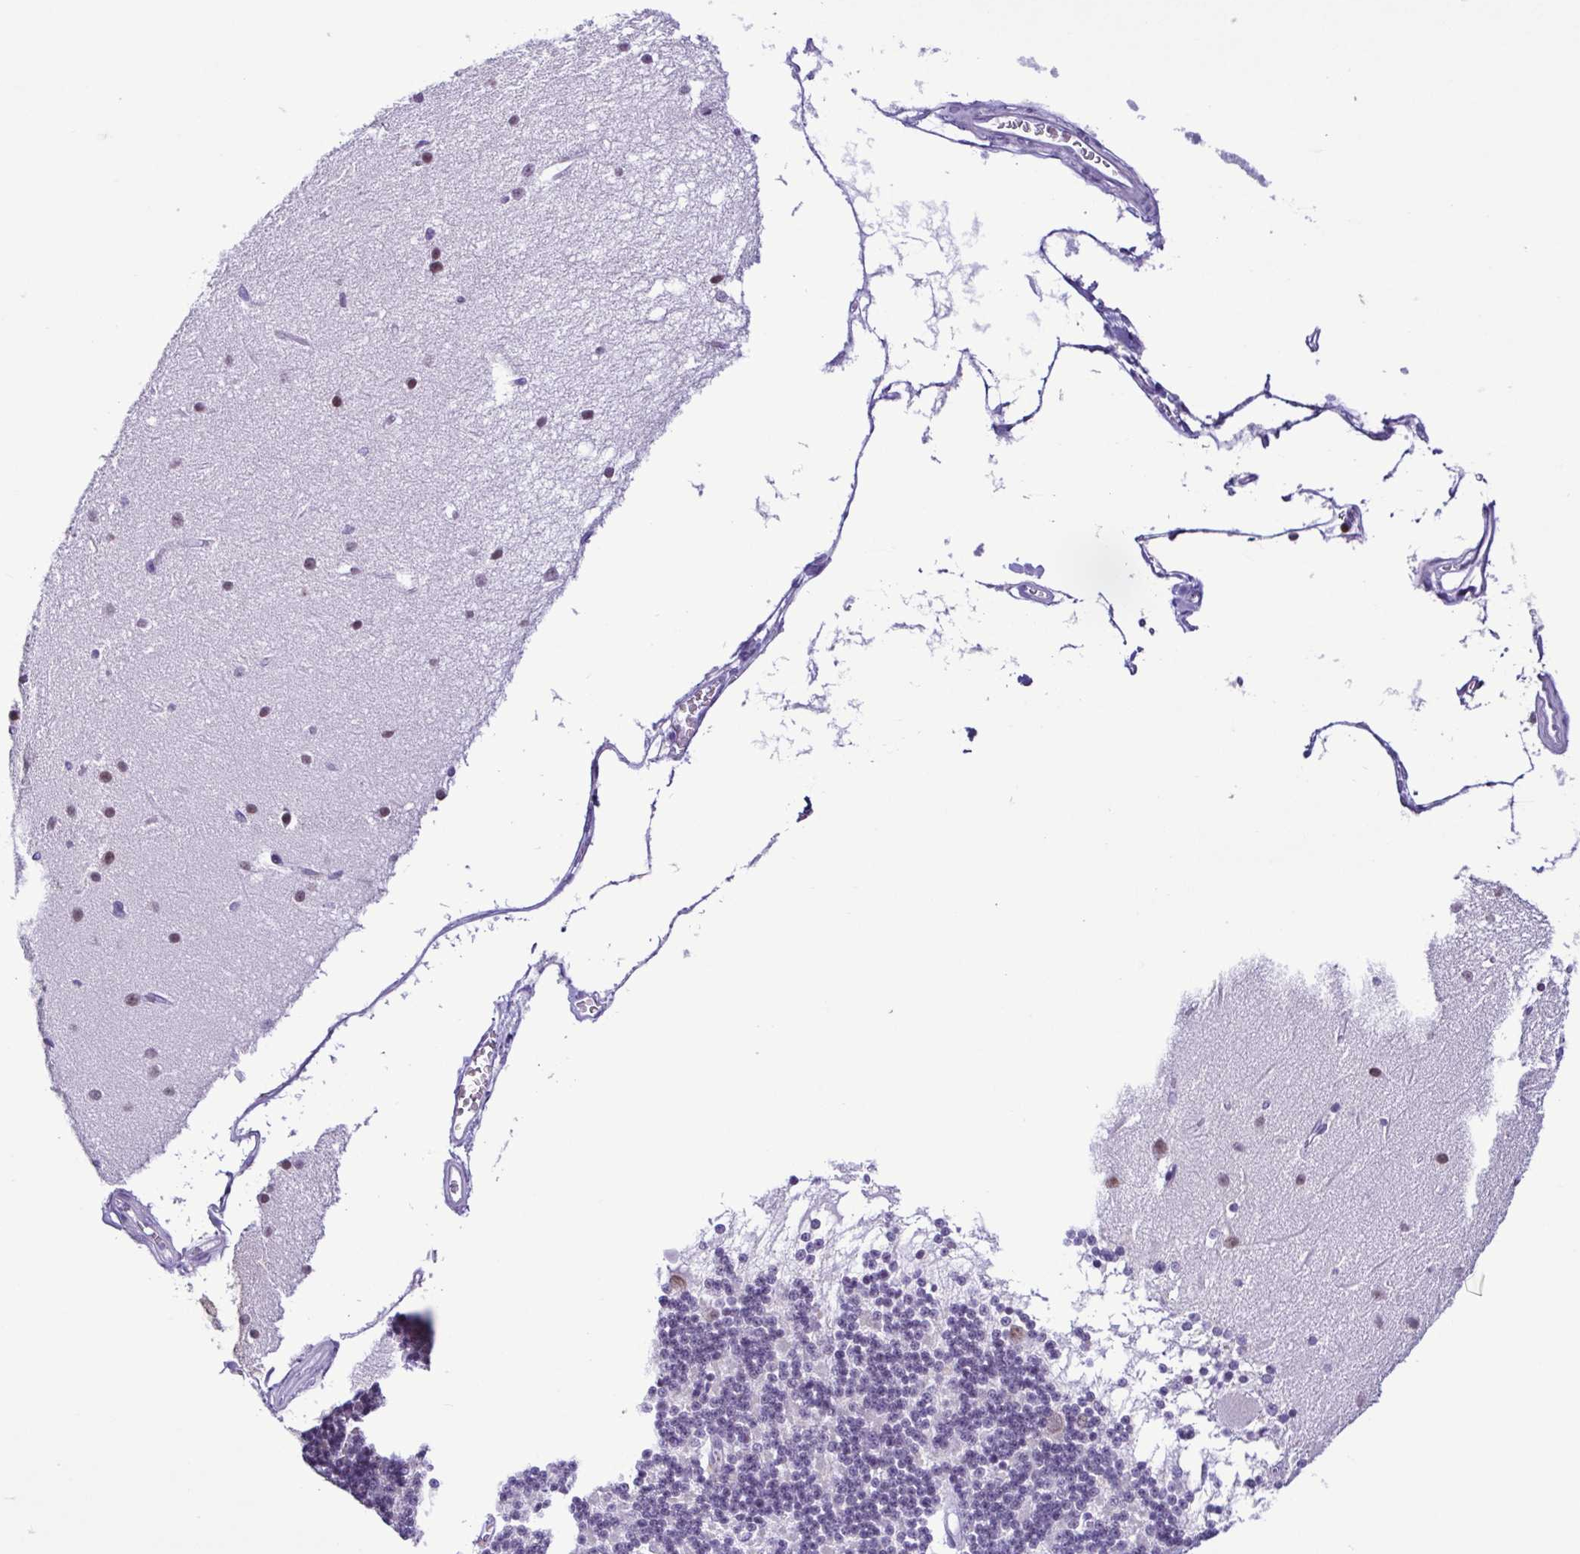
{"staining": {"intensity": "negative", "quantity": "none", "location": "none"}, "tissue": "cerebellum", "cell_type": "Cells in granular layer", "image_type": "normal", "snomed": [{"axis": "morphology", "description": "Normal tissue, NOS"}, {"axis": "topography", "description": "Cerebellum"}], "caption": "A micrograph of cerebellum stained for a protein displays no brown staining in cells in granular layer.", "gene": "SPATA16", "patient": {"sex": "female", "age": 54}}